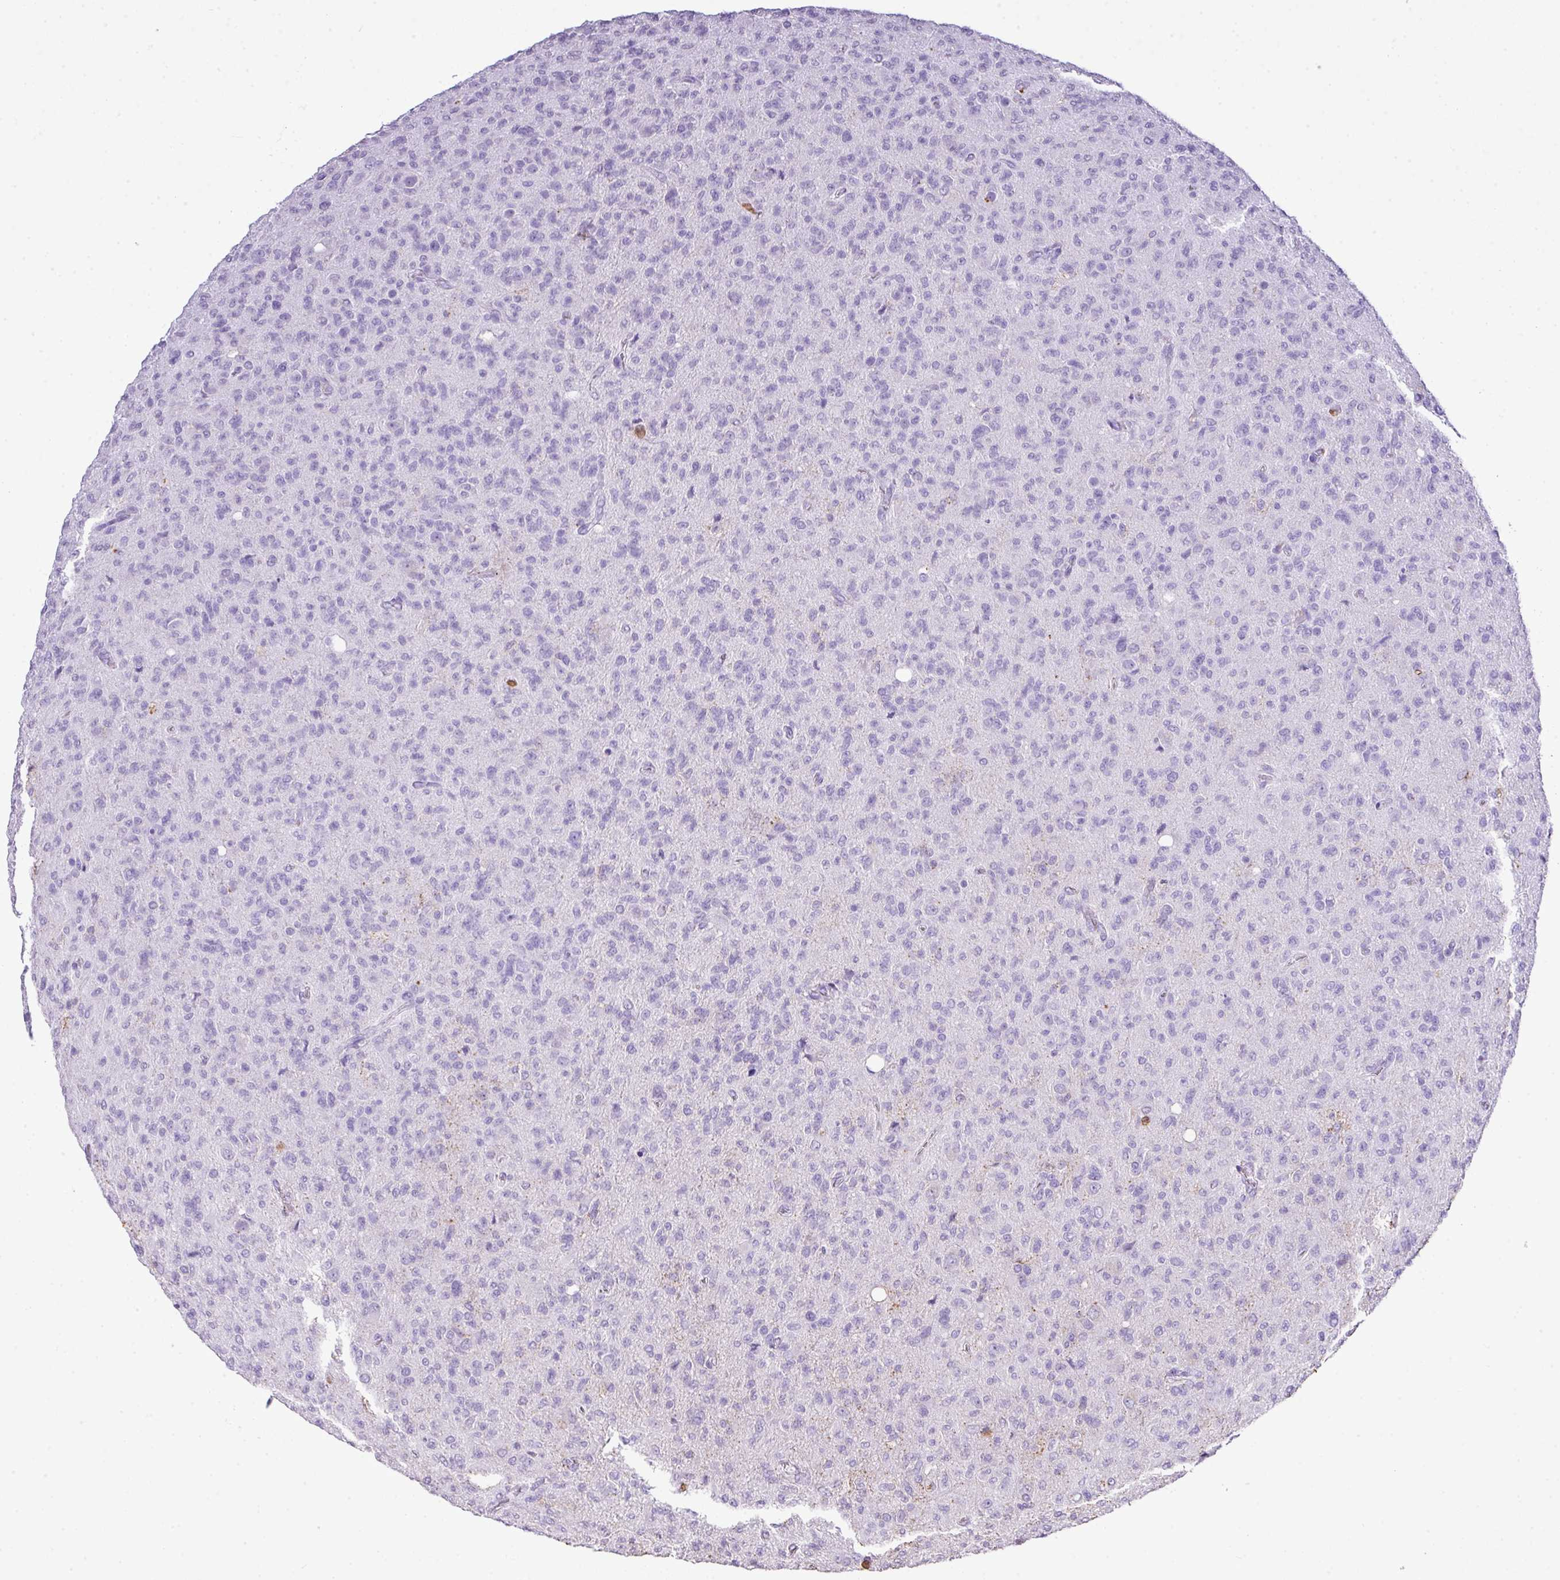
{"staining": {"intensity": "negative", "quantity": "none", "location": "none"}, "tissue": "glioma", "cell_type": "Tumor cells", "image_type": "cancer", "snomed": [{"axis": "morphology", "description": "Glioma, malignant, High grade"}, {"axis": "topography", "description": "Brain"}], "caption": "The image demonstrates no significant expression in tumor cells of malignant glioma (high-grade).", "gene": "KCNJ11", "patient": {"sex": "female", "age": 57}}